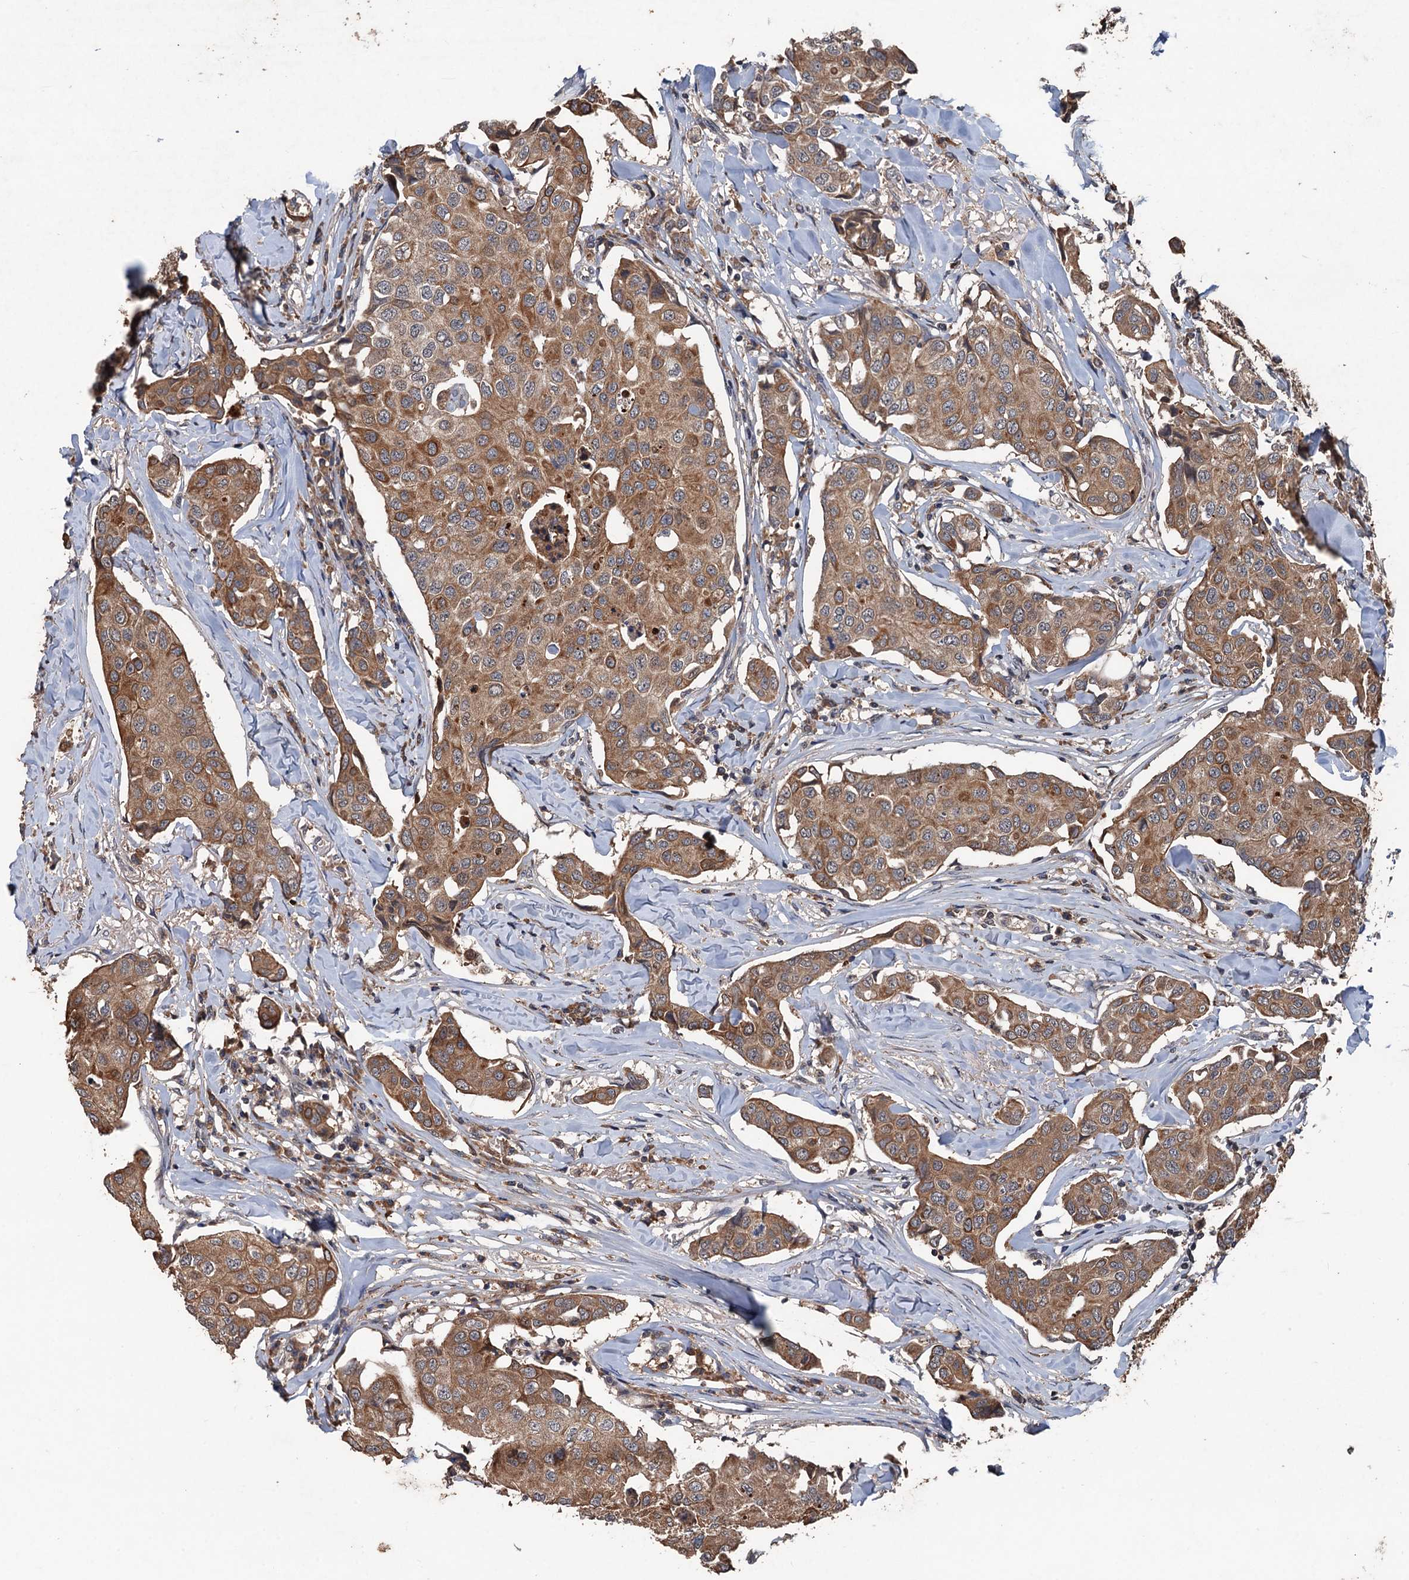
{"staining": {"intensity": "moderate", "quantity": ">75%", "location": "cytoplasmic/membranous"}, "tissue": "breast cancer", "cell_type": "Tumor cells", "image_type": "cancer", "snomed": [{"axis": "morphology", "description": "Duct carcinoma"}, {"axis": "topography", "description": "Breast"}], "caption": "A brown stain shows moderate cytoplasmic/membranous positivity of a protein in invasive ductal carcinoma (breast) tumor cells. The staining is performed using DAB (3,3'-diaminobenzidine) brown chromogen to label protein expression. The nuclei are counter-stained blue using hematoxylin.", "gene": "ZNF438", "patient": {"sex": "female", "age": 80}}